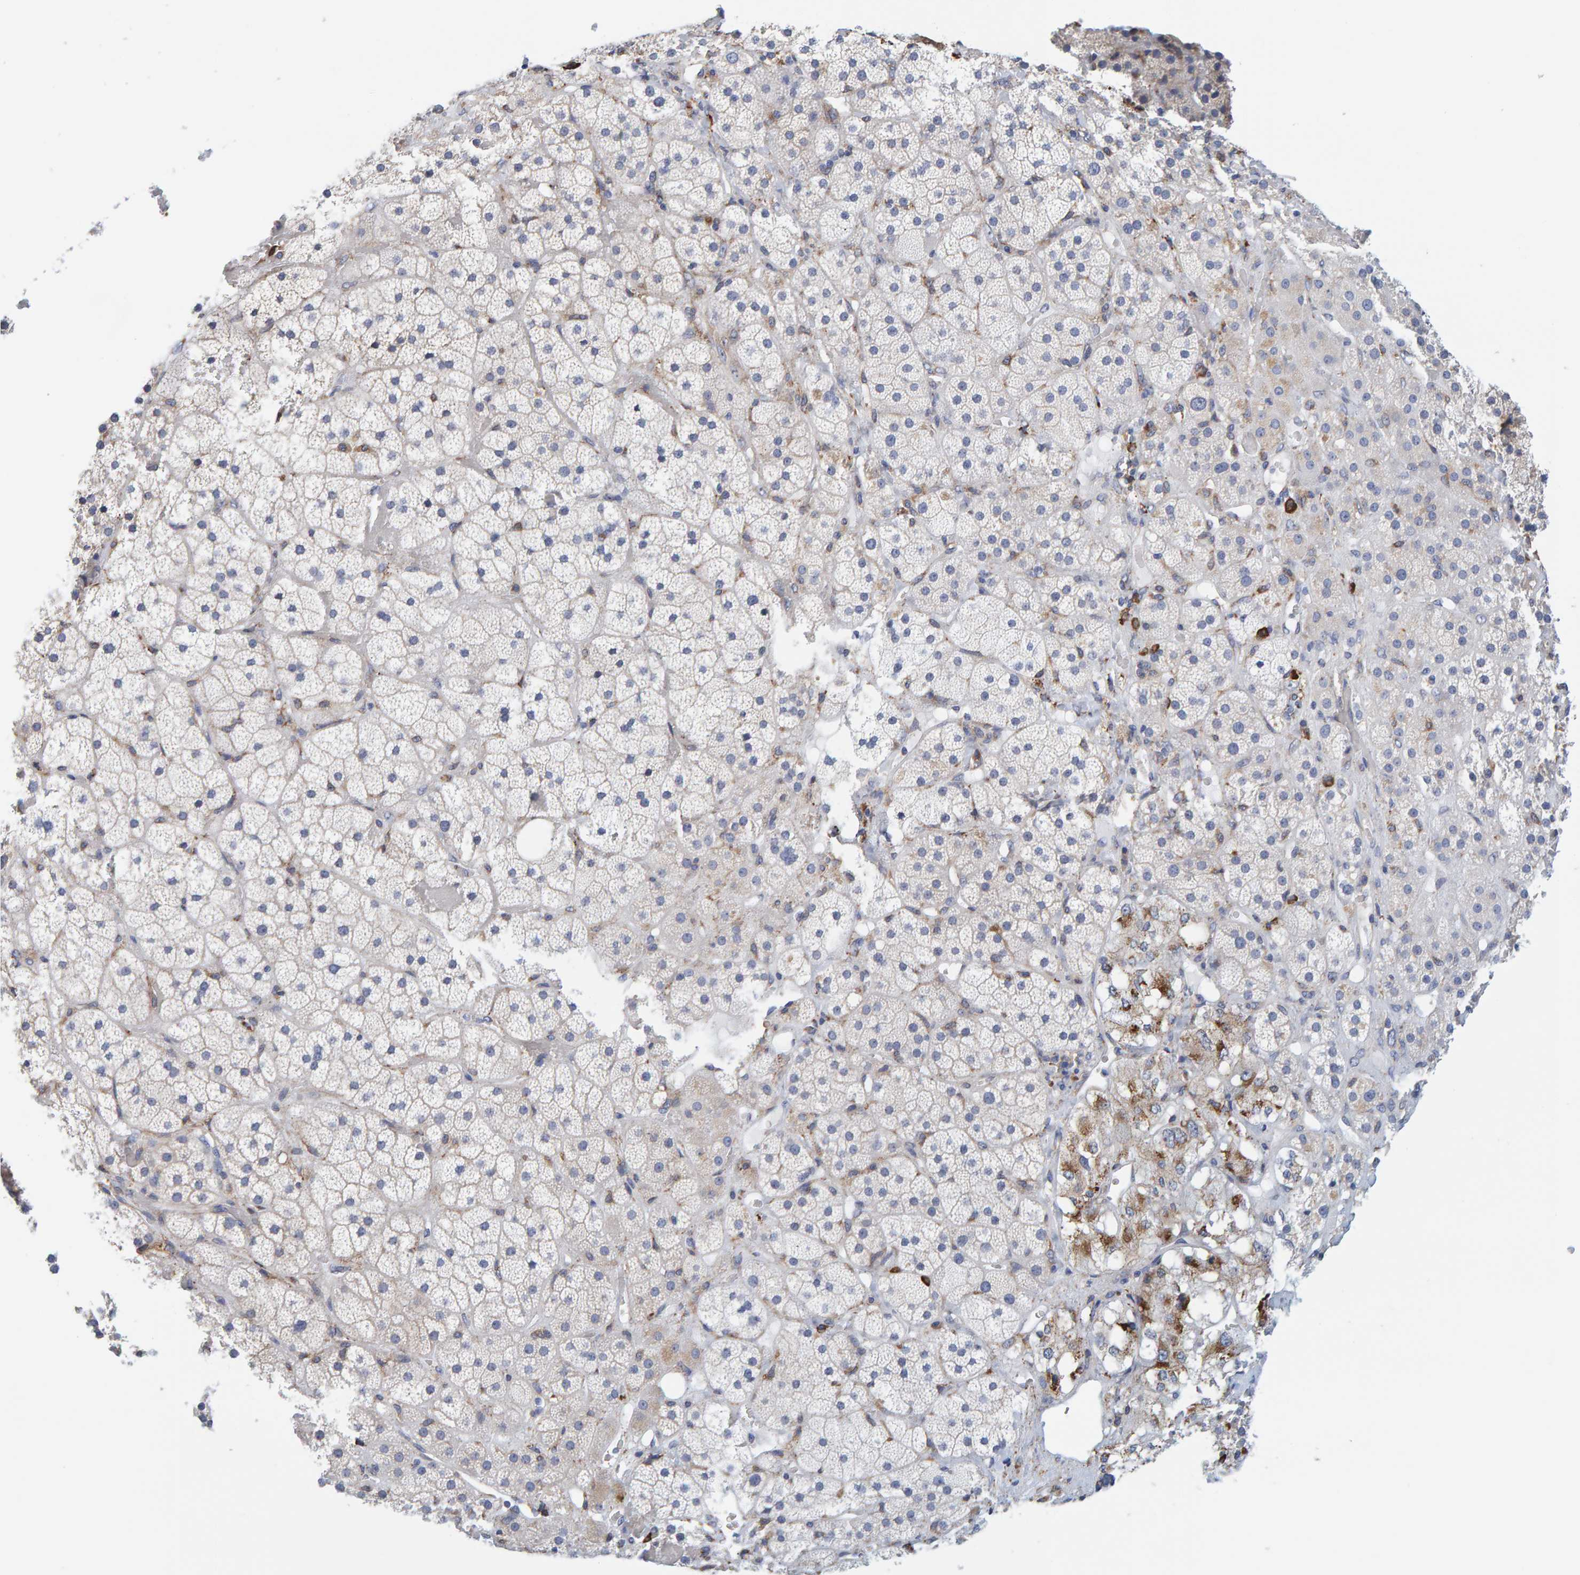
{"staining": {"intensity": "weak", "quantity": "<25%", "location": "cytoplasmic/membranous"}, "tissue": "adrenal gland", "cell_type": "Glandular cells", "image_type": "normal", "snomed": [{"axis": "morphology", "description": "Normal tissue, NOS"}, {"axis": "topography", "description": "Adrenal gland"}], "caption": "Immunohistochemistry (IHC) of benign adrenal gland displays no expression in glandular cells. The staining is performed using DAB (3,3'-diaminobenzidine) brown chromogen with nuclei counter-stained in using hematoxylin.", "gene": "SGPL1", "patient": {"sex": "male", "age": 57}}